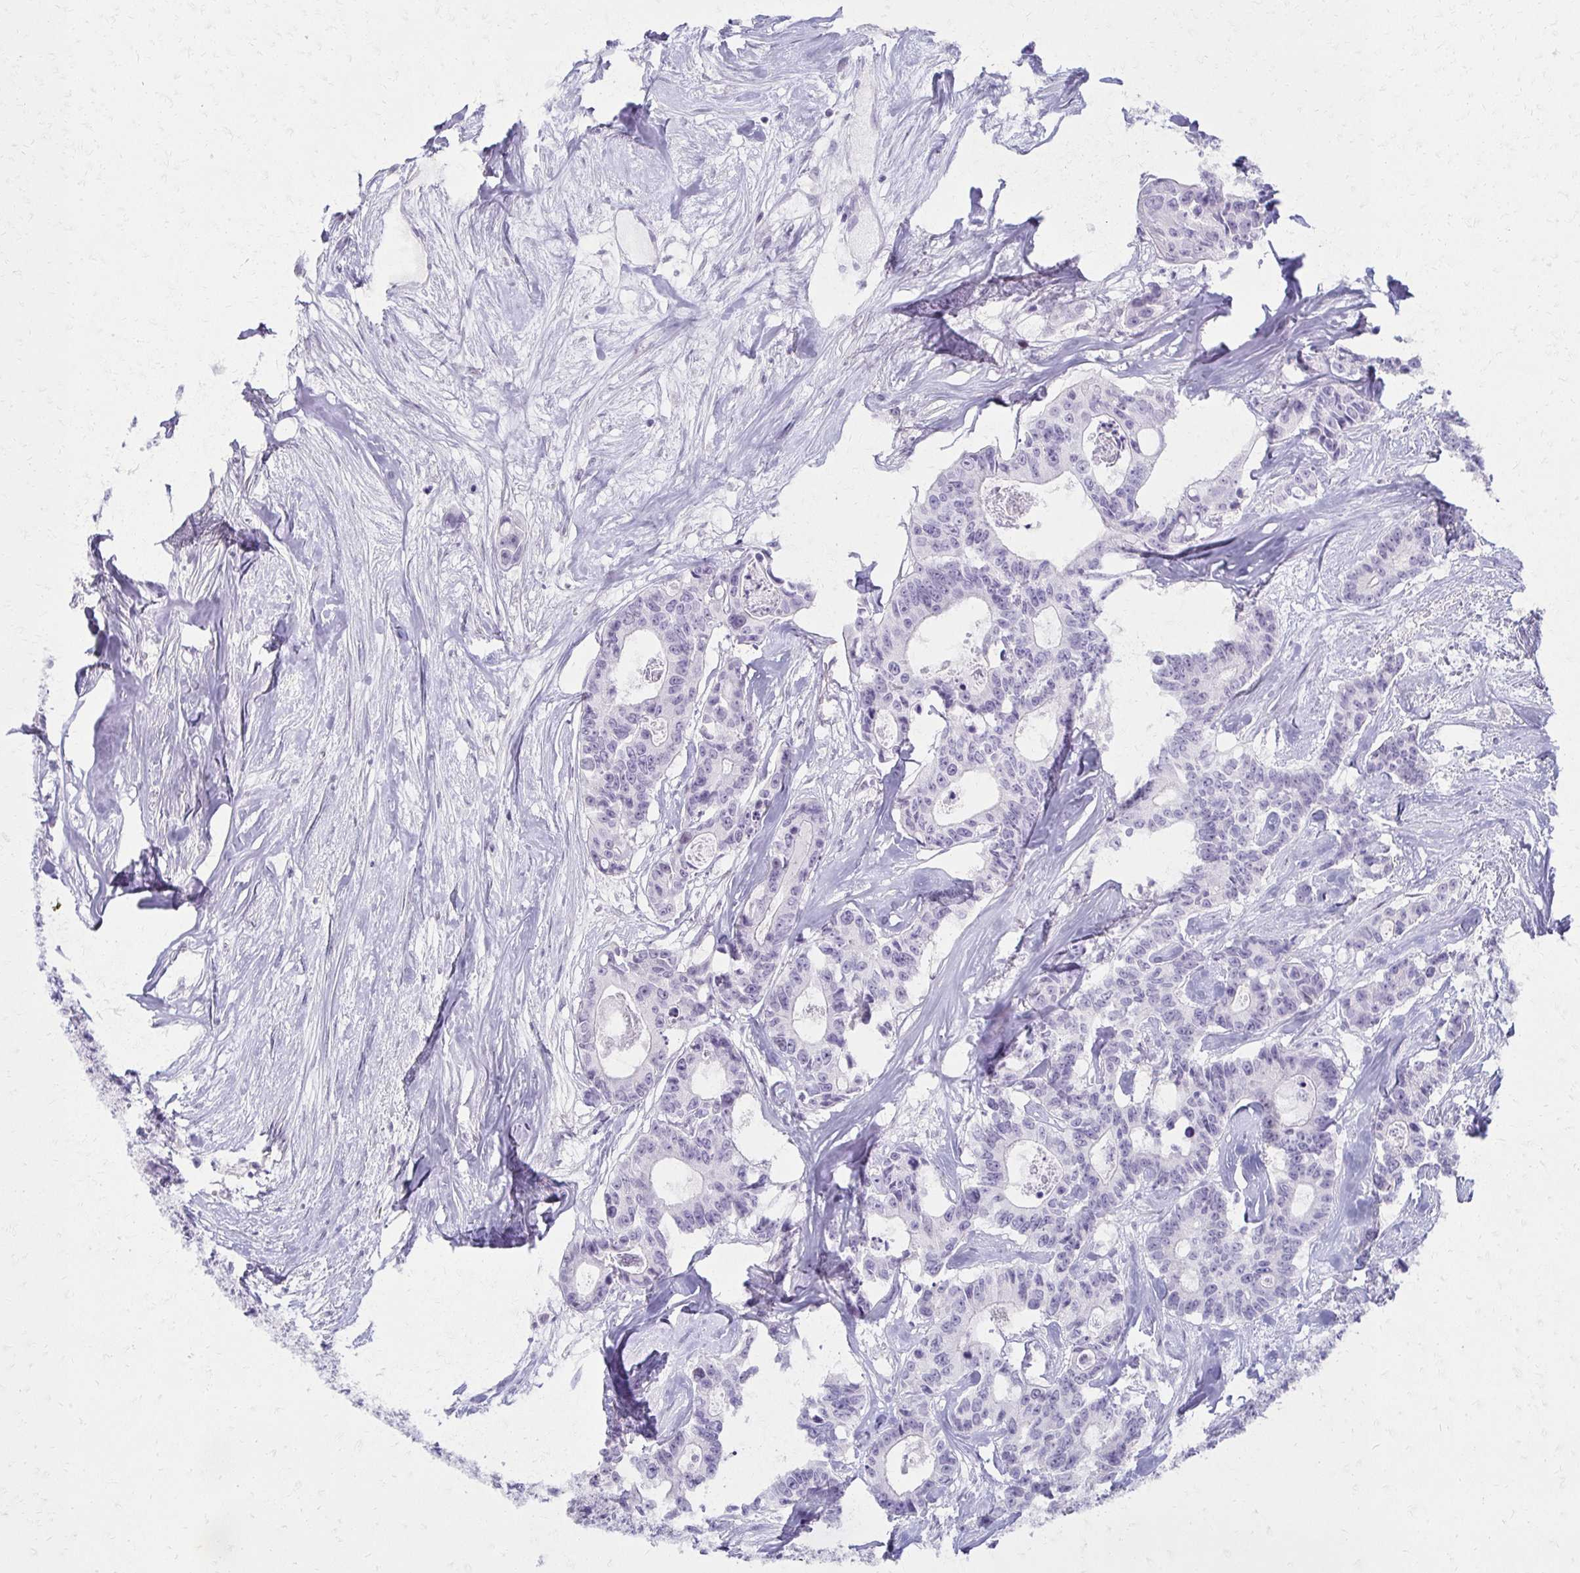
{"staining": {"intensity": "negative", "quantity": "none", "location": "none"}, "tissue": "colorectal cancer", "cell_type": "Tumor cells", "image_type": "cancer", "snomed": [{"axis": "morphology", "description": "Adenocarcinoma, NOS"}, {"axis": "topography", "description": "Rectum"}], "caption": "A high-resolution micrograph shows immunohistochemistry (IHC) staining of colorectal adenocarcinoma, which reveals no significant staining in tumor cells.", "gene": "MORC4", "patient": {"sex": "male", "age": 57}}